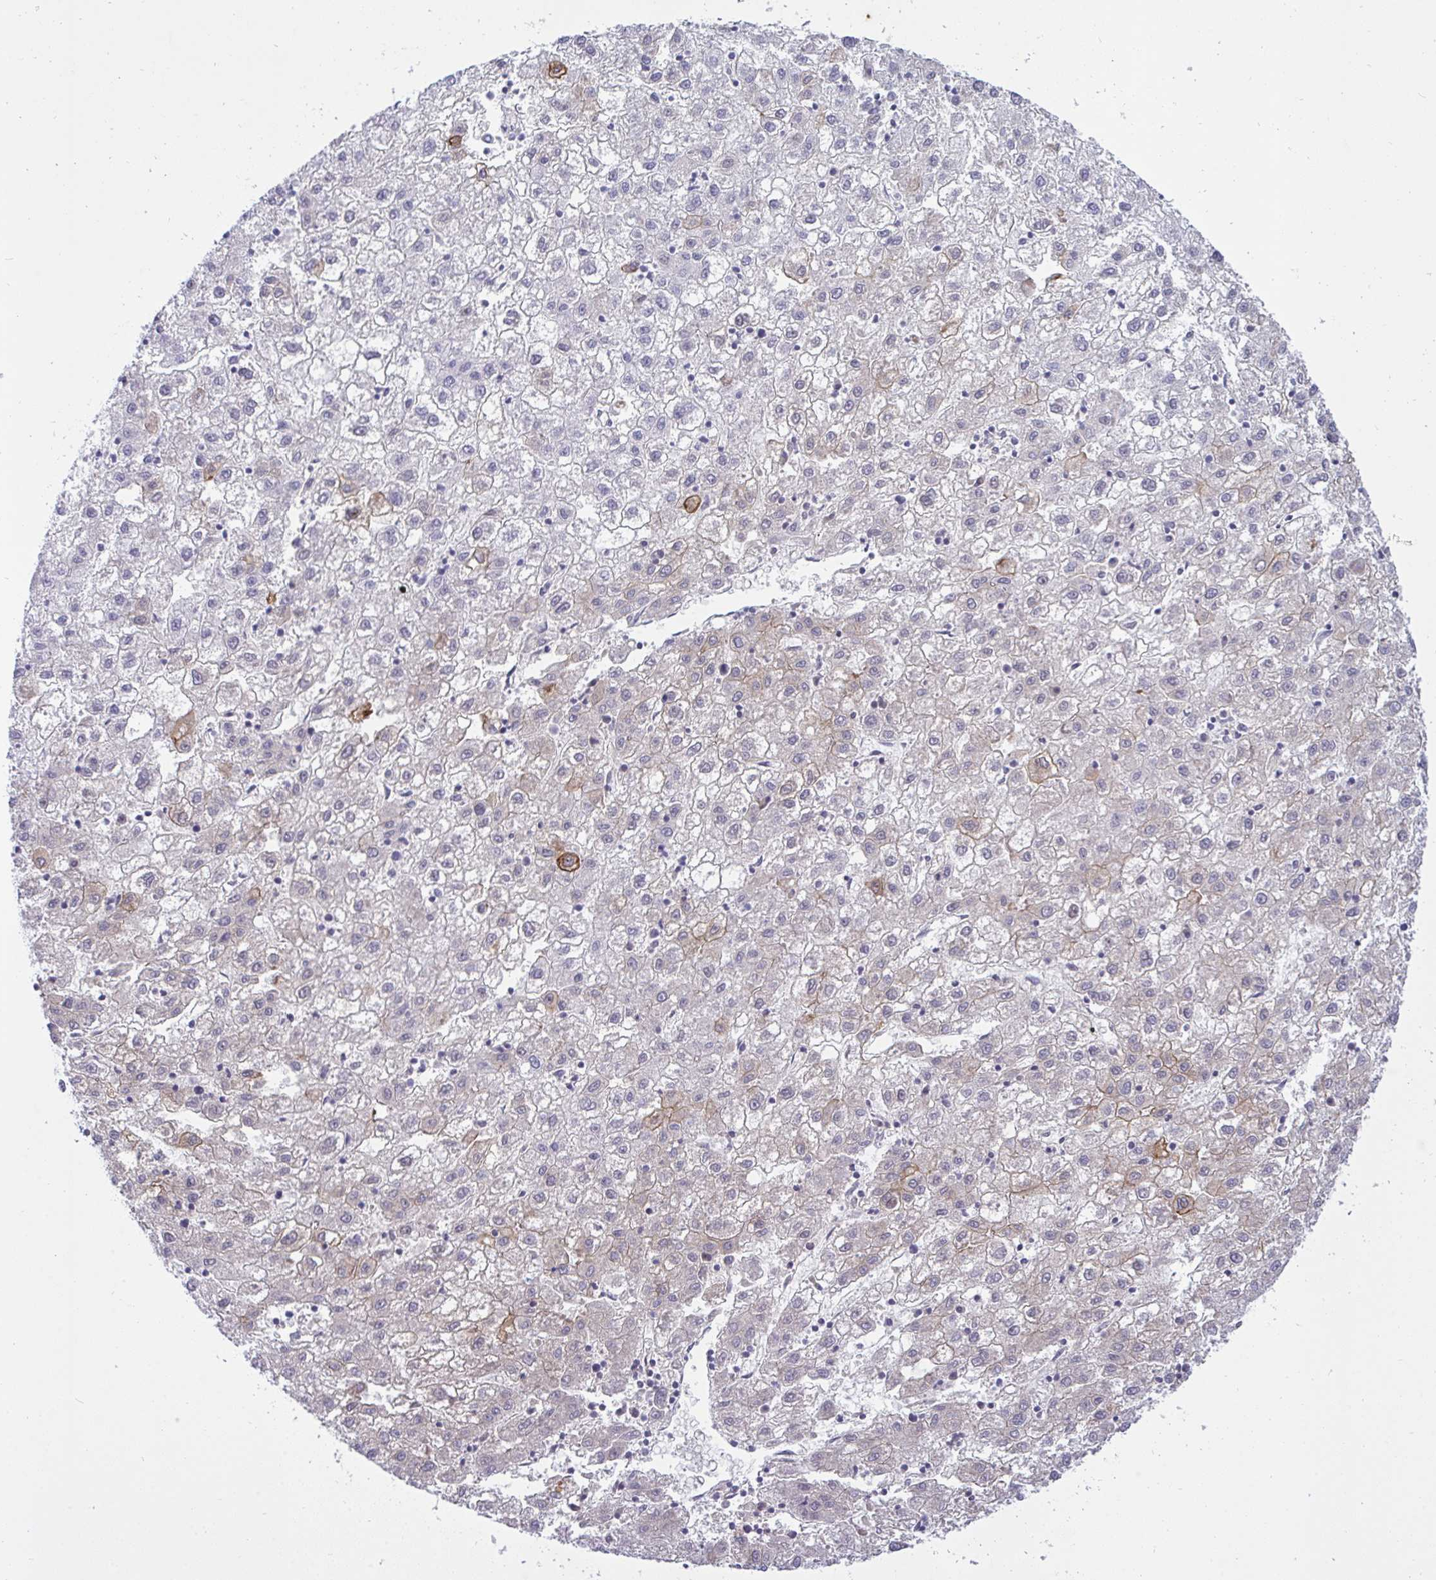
{"staining": {"intensity": "moderate", "quantity": "<25%", "location": "cytoplasmic/membranous"}, "tissue": "liver cancer", "cell_type": "Tumor cells", "image_type": "cancer", "snomed": [{"axis": "morphology", "description": "Carcinoma, Hepatocellular, NOS"}, {"axis": "topography", "description": "Liver"}], "caption": "Moderate cytoplasmic/membranous protein staining is appreciated in about <25% of tumor cells in liver cancer (hepatocellular carcinoma).", "gene": "EPOP", "patient": {"sex": "male", "age": 72}}